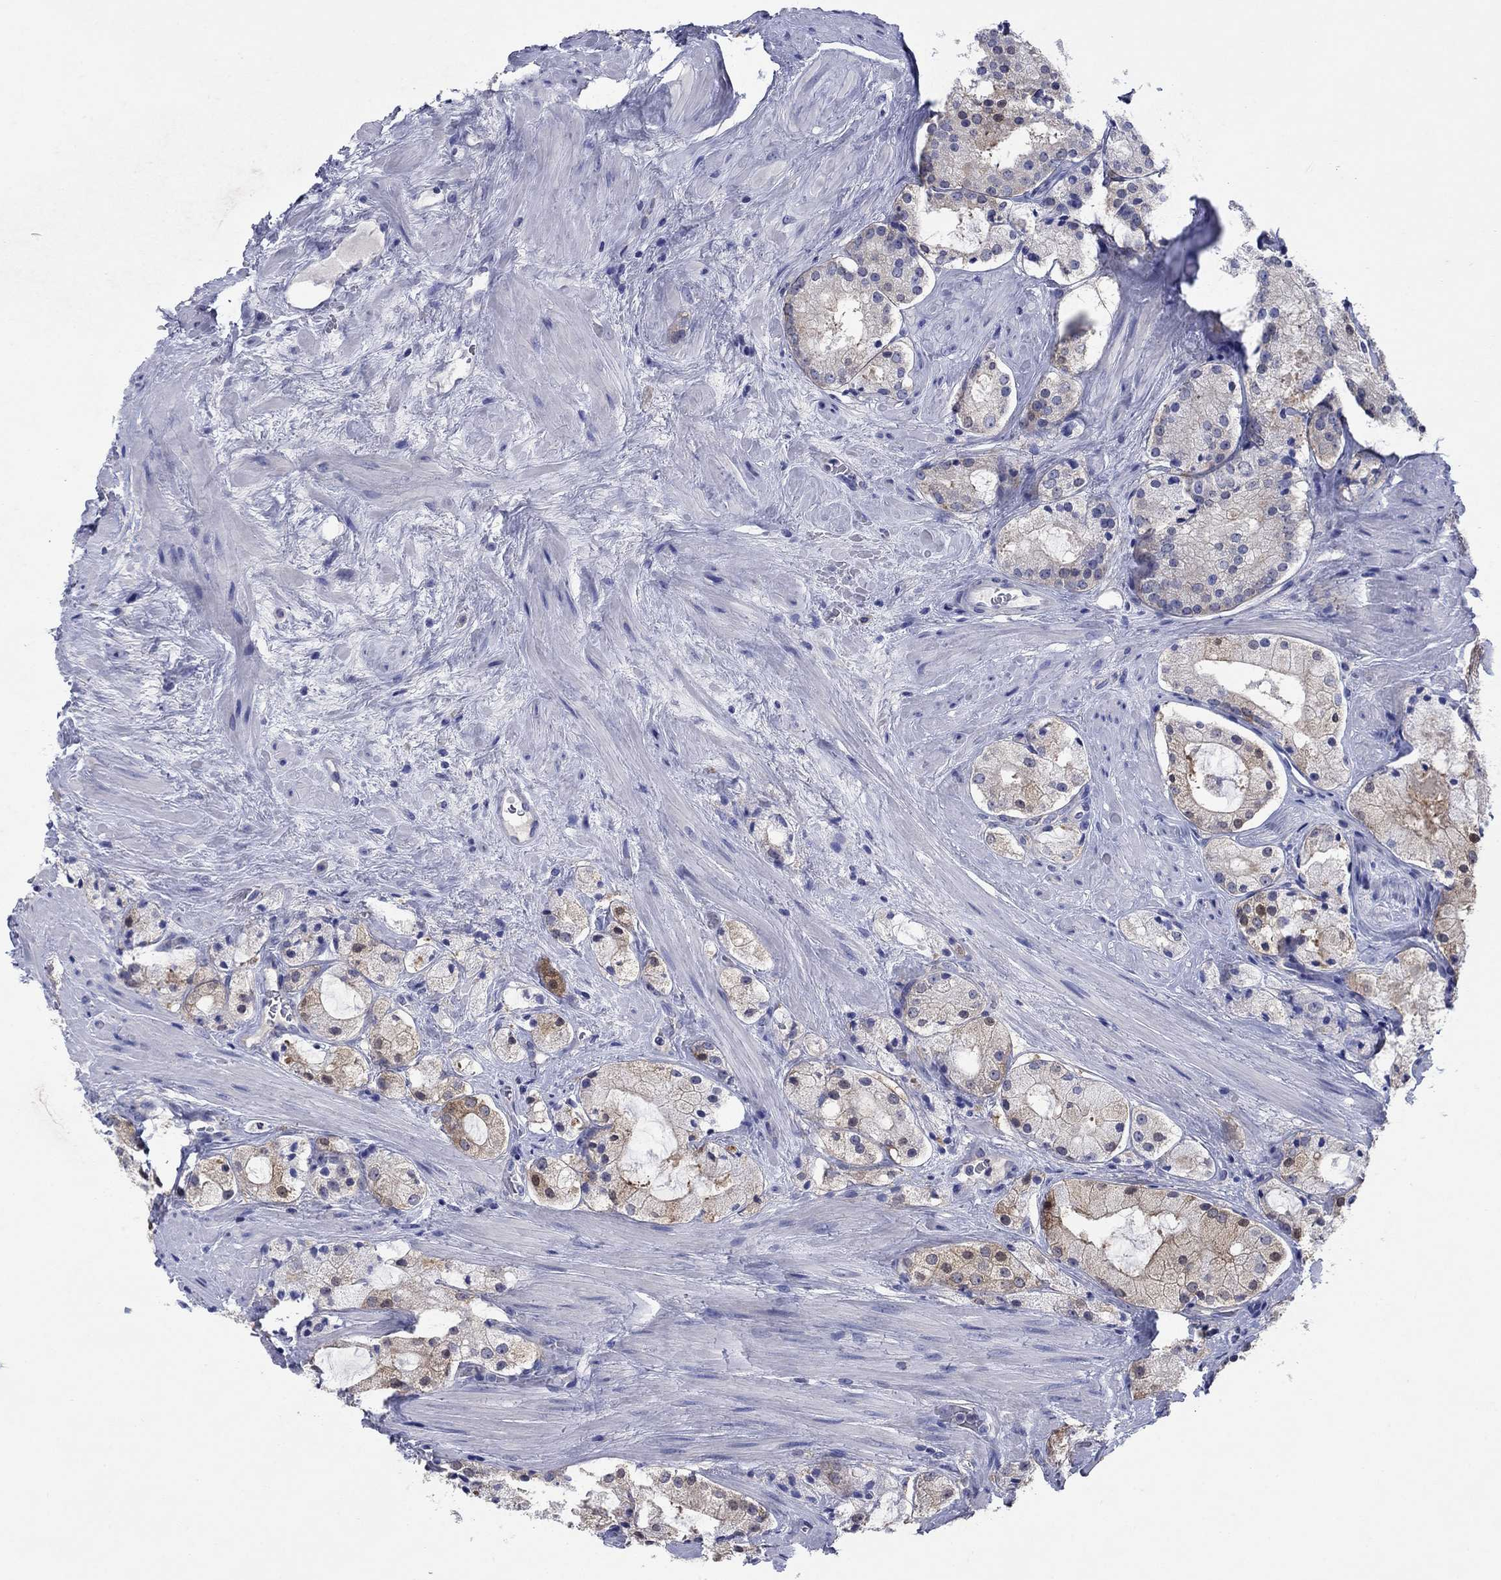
{"staining": {"intensity": "weak", "quantity": "<25%", "location": "cytoplasmic/membranous"}, "tissue": "prostate cancer", "cell_type": "Tumor cells", "image_type": "cancer", "snomed": [{"axis": "morphology", "description": "Adenocarcinoma, NOS"}, {"axis": "morphology", "description": "Adenocarcinoma, High grade"}, {"axis": "topography", "description": "Prostate"}], "caption": "Immunohistochemistry (IHC) photomicrograph of neoplastic tissue: prostate cancer (adenocarcinoma) stained with DAB demonstrates no significant protein staining in tumor cells. (Stains: DAB IHC with hematoxylin counter stain, Microscopy: brightfield microscopy at high magnification).", "gene": "SULT2B1", "patient": {"sex": "male", "age": 64}}